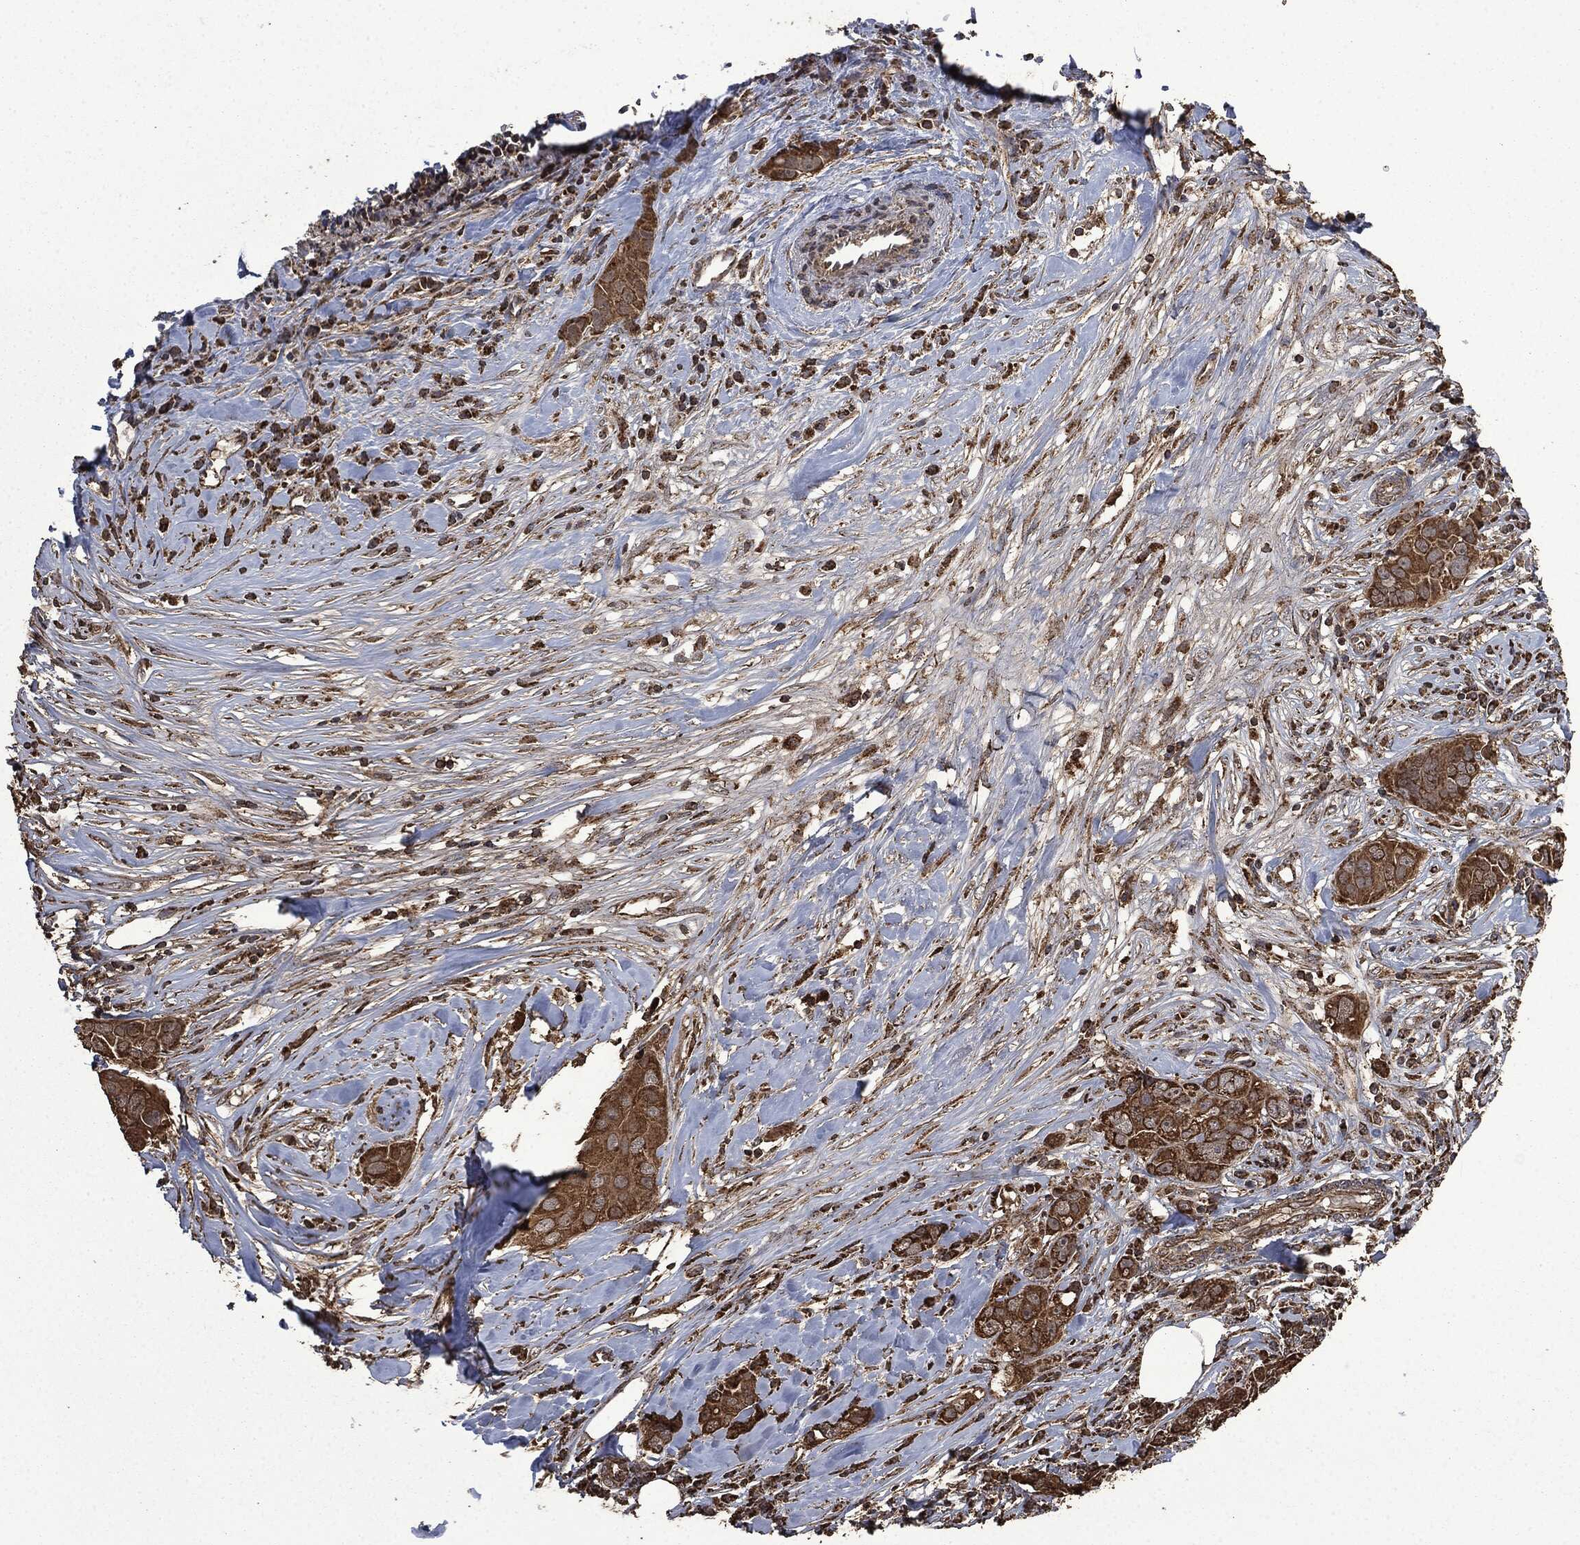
{"staining": {"intensity": "strong", "quantity": ">75%", "location": "cytoplasmic/membranous"}, "tissue": "breast cancer", "cell_type": "Tumor cells", "image_type": "cancer", "snomed": [{"axis": "morphology", "description": "Duct carcinoma"}, {"axis": "topography", "description": "Breast"}], "caption": "Breast intraductal carcinoma stained for a protein (brown) demonstrates strong cytoplasmic/membranous positive staining in about >75% of tumor cells.", "gene": "LIG3", "patient": {"sex": "female", "age": 43}}